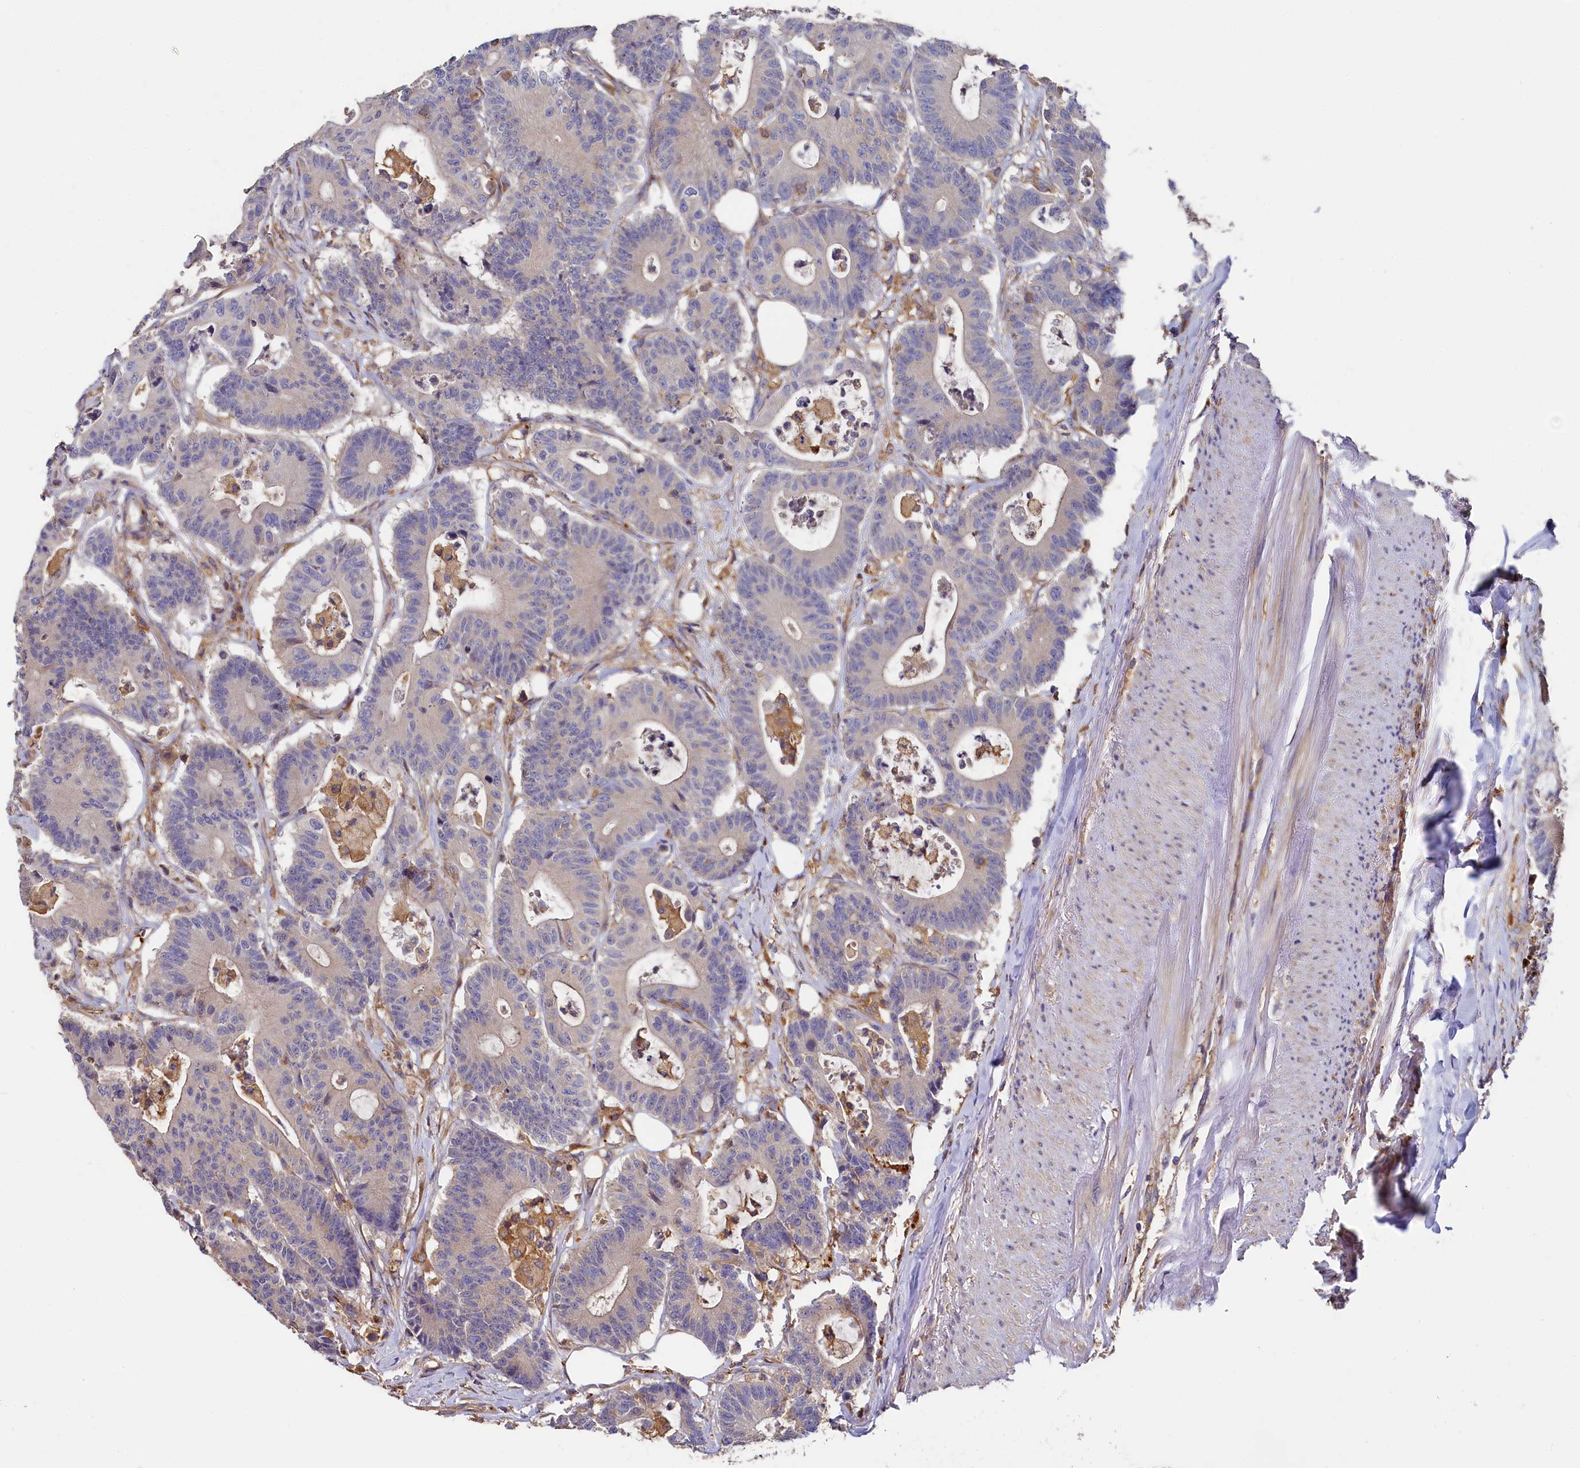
{"staining": {"intensity": "negative", "quantity": "none", "location": "none"}, "tissue": "colorectal cancer", "cell_type": "Tumor cells", "image_type": "cancer", "snomed": [{"axis": "morphology", "description": "Adenocarcinoma, NOS"}, {"axis": "topography", "description": "Colon"}], "caption": "An immunohistochemistry (IHC) micrograph of colorectal cancer (adenocarcinoma) is shown. There is no staining in tumor cells of colorectal cancer (adenocarcinoma).", "gene": "PPIP5K1", "patient": {"sex": "female", "age": 84}}